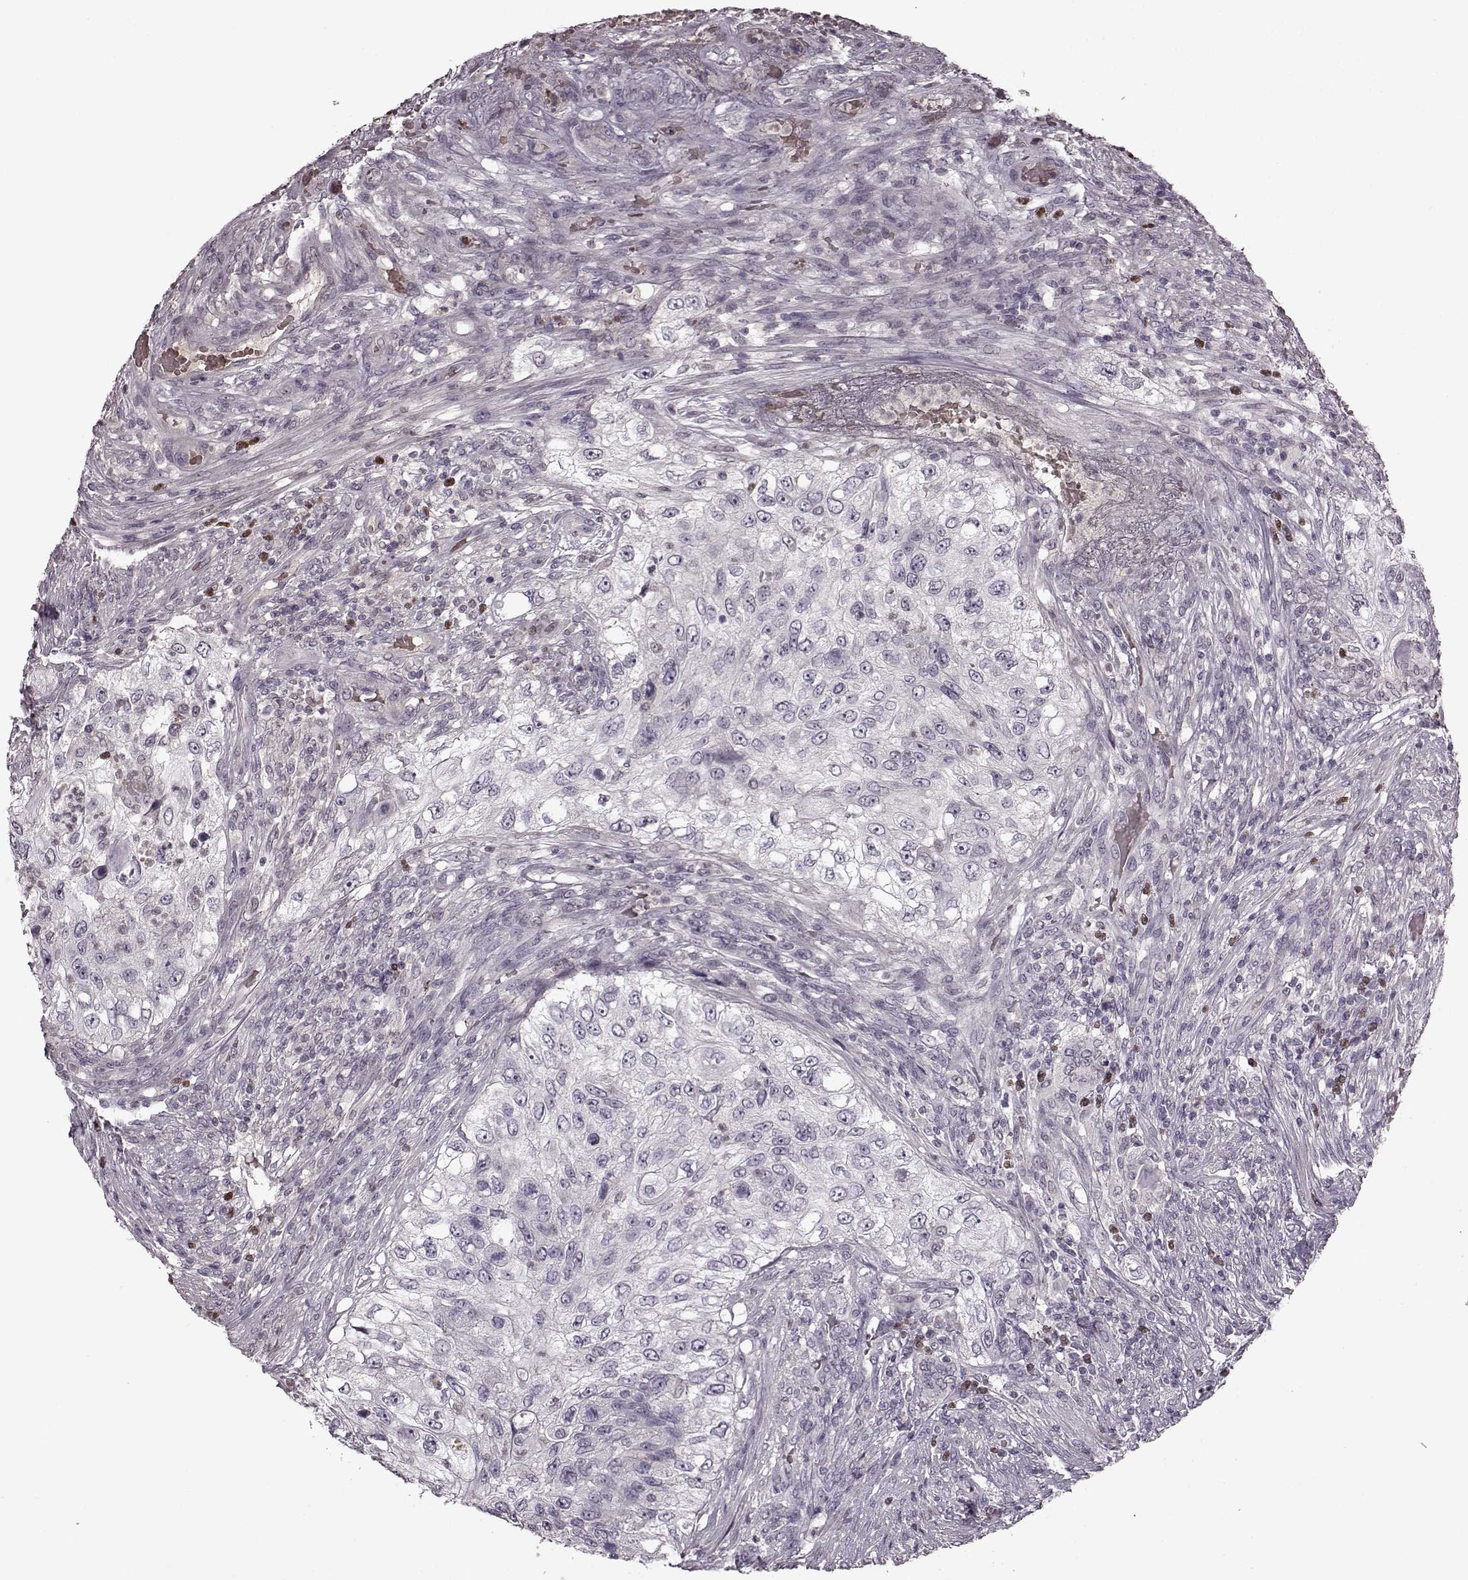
{"staining": {"intensity": "negative", "quantity": "none", "location": "none"}, "tissue": "urothelial cancer", "cell_type": "Tumor cells", "image_type": "cancer", "snomed": [{"axis": "morphology", "description": "Urothelial carcinoma, High grade"}, {"axis": "topography", "description": "Urinary bladder"}], "caption": "IHC of human urothelial cancer exhibits no staining in tumor cells.", "gene": "CNGA3", "patient": {"sex": "female", "age": 60}}